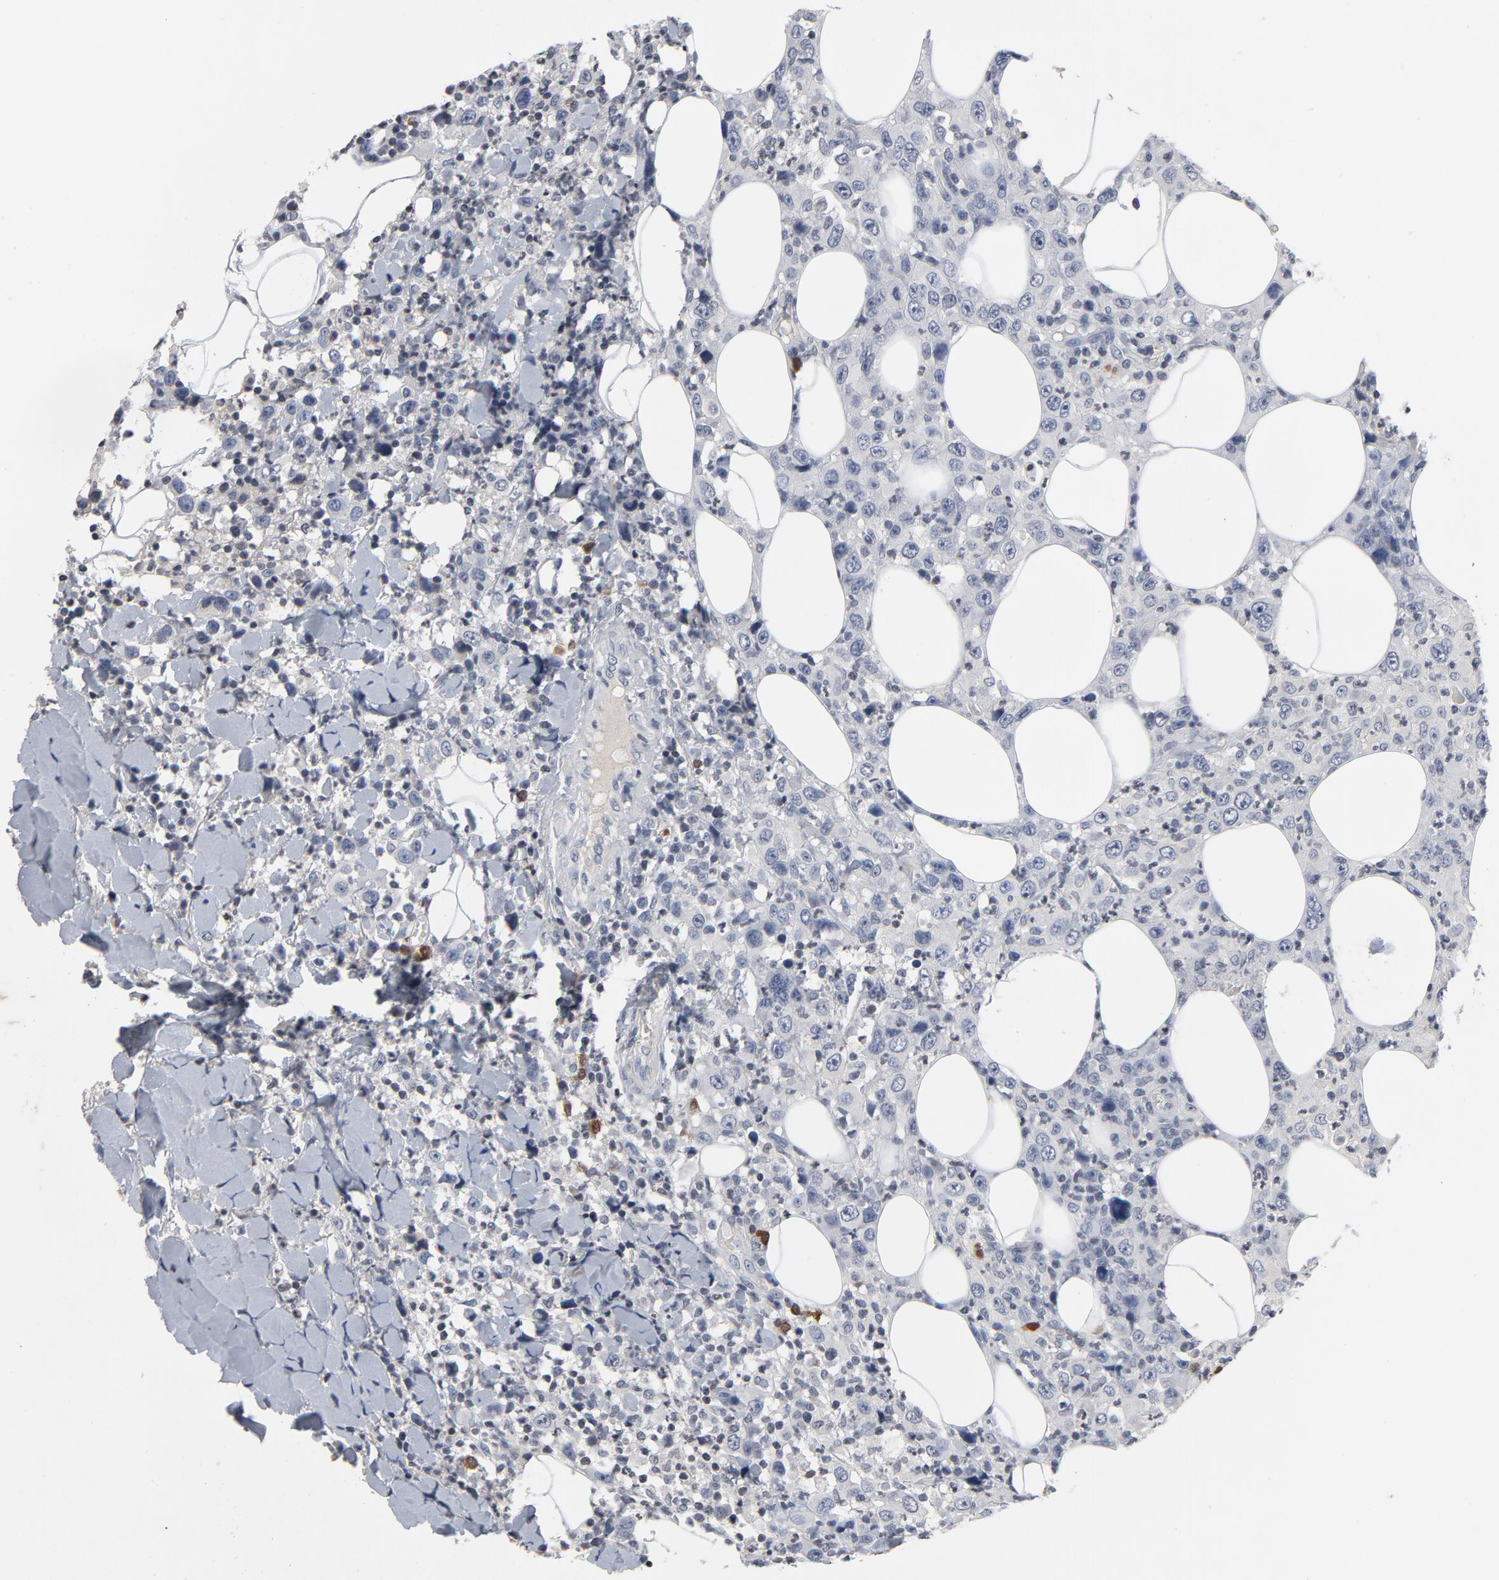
{"staining": {"intensity": "negative", "quantity": "none", "location": "none"}, "tissue": "thyroid cancer", "cell_type": "Tumor cells", "image_type": "cancer", "snomed": [{"axis": "morphology", "description": "Carcinoma, NOS"}, {"axis": "topography", "description": "Thyroid gland"}], "caption": "Tumor cells are negative for protein expression in human thyroid cancer (carcinoma).", "gene": "TCL1A", "patient": {"sex": "female", "age": 77}}